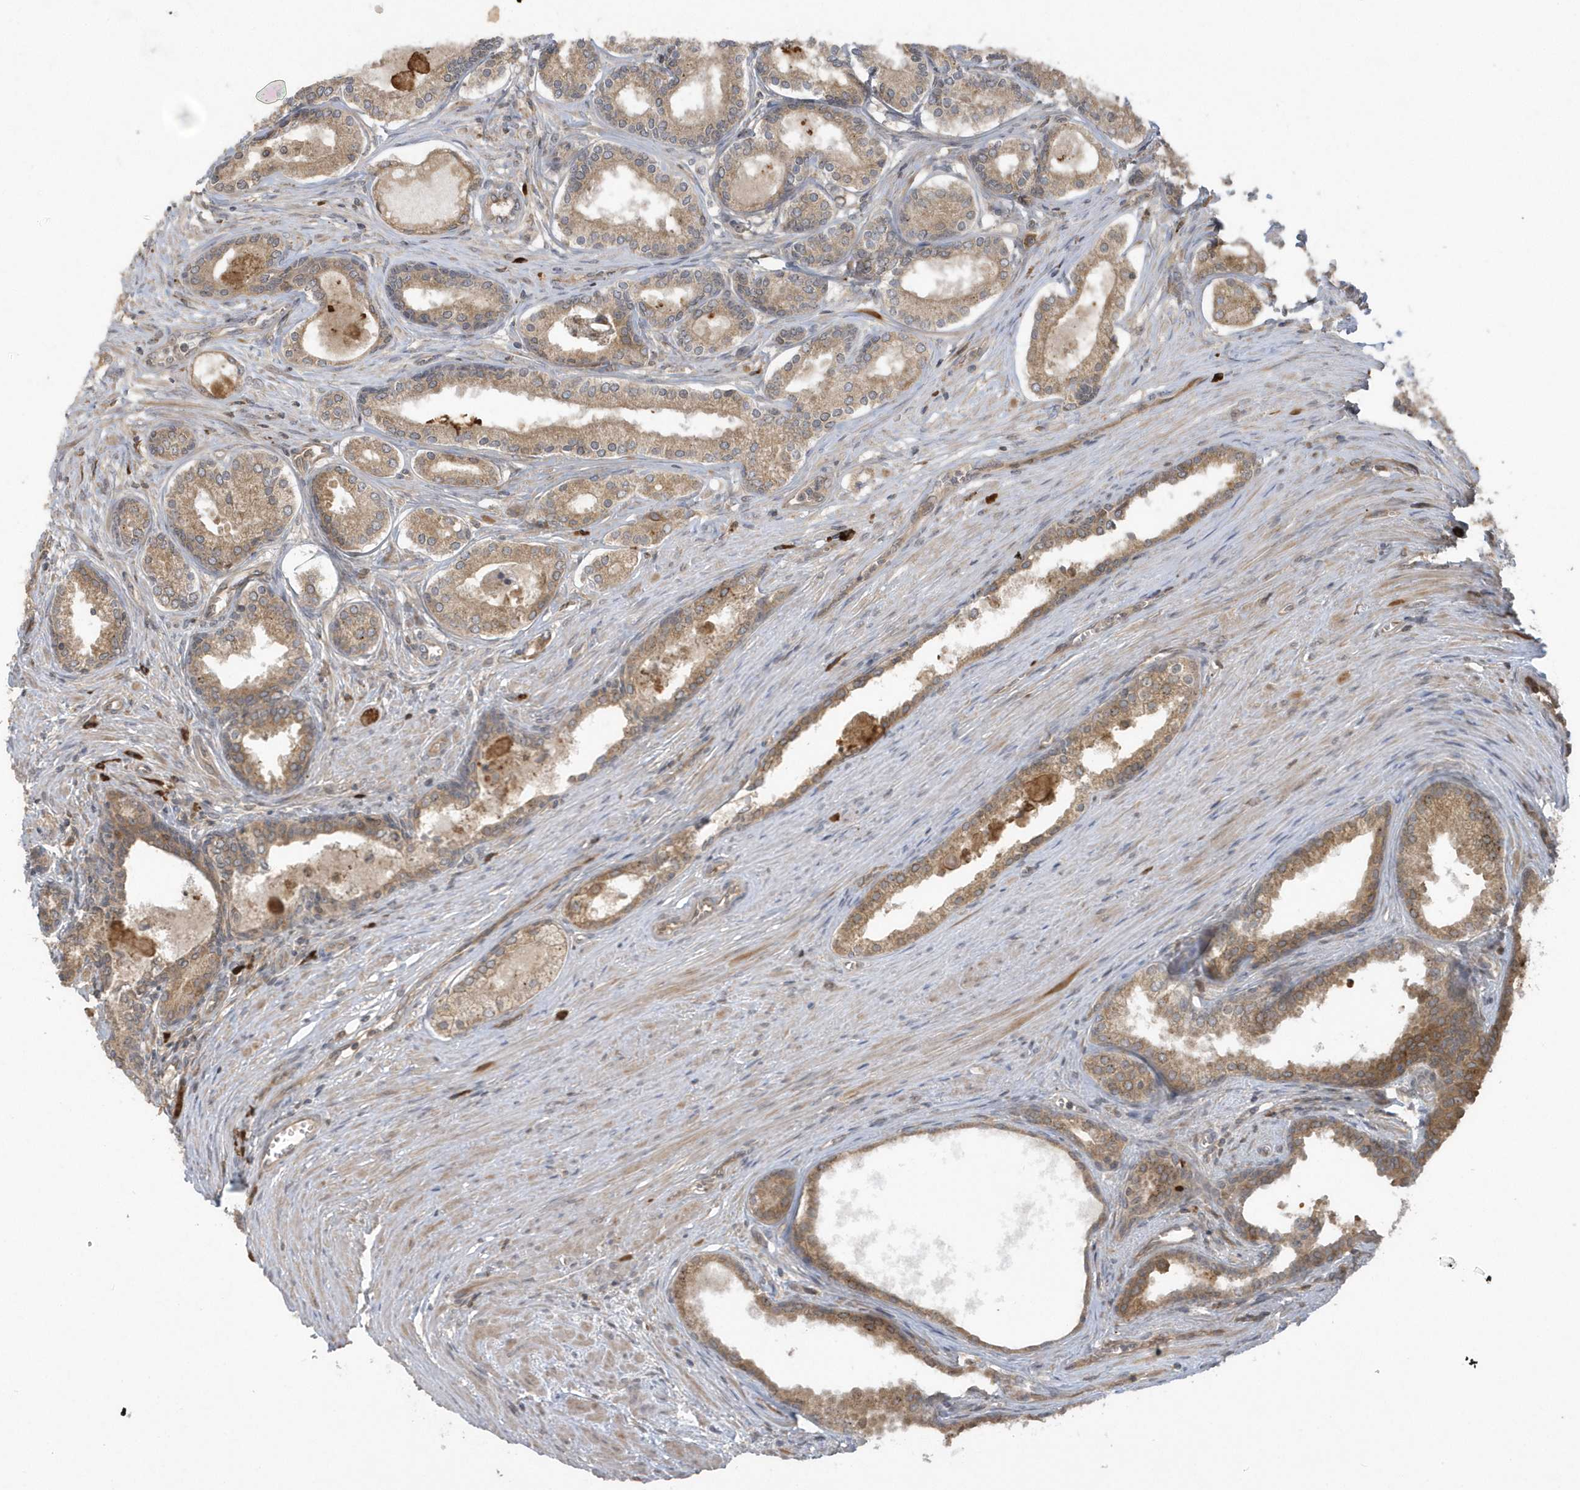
{"staining": {"intensity": "moderate", "quantity": ">75%", "location": "cytoplasmic/membranous"}, "tissue": "prostate cancer", "cell_type": "Tumor cells", "image_type": "cancer", "snomed": [{"axis": "morphology", "description": "Adenocarcinoma, High grade"}, {"axis": "topography", "description": "Prostate"}], "caption": "Prostate adenocarcinoma (high-grade) stained for a protein displays moderate cytoplasmic/membranous positivity in tumor cells.", "gene": "HERPUD1", "patient": {"sex": "male", "age": 68}}